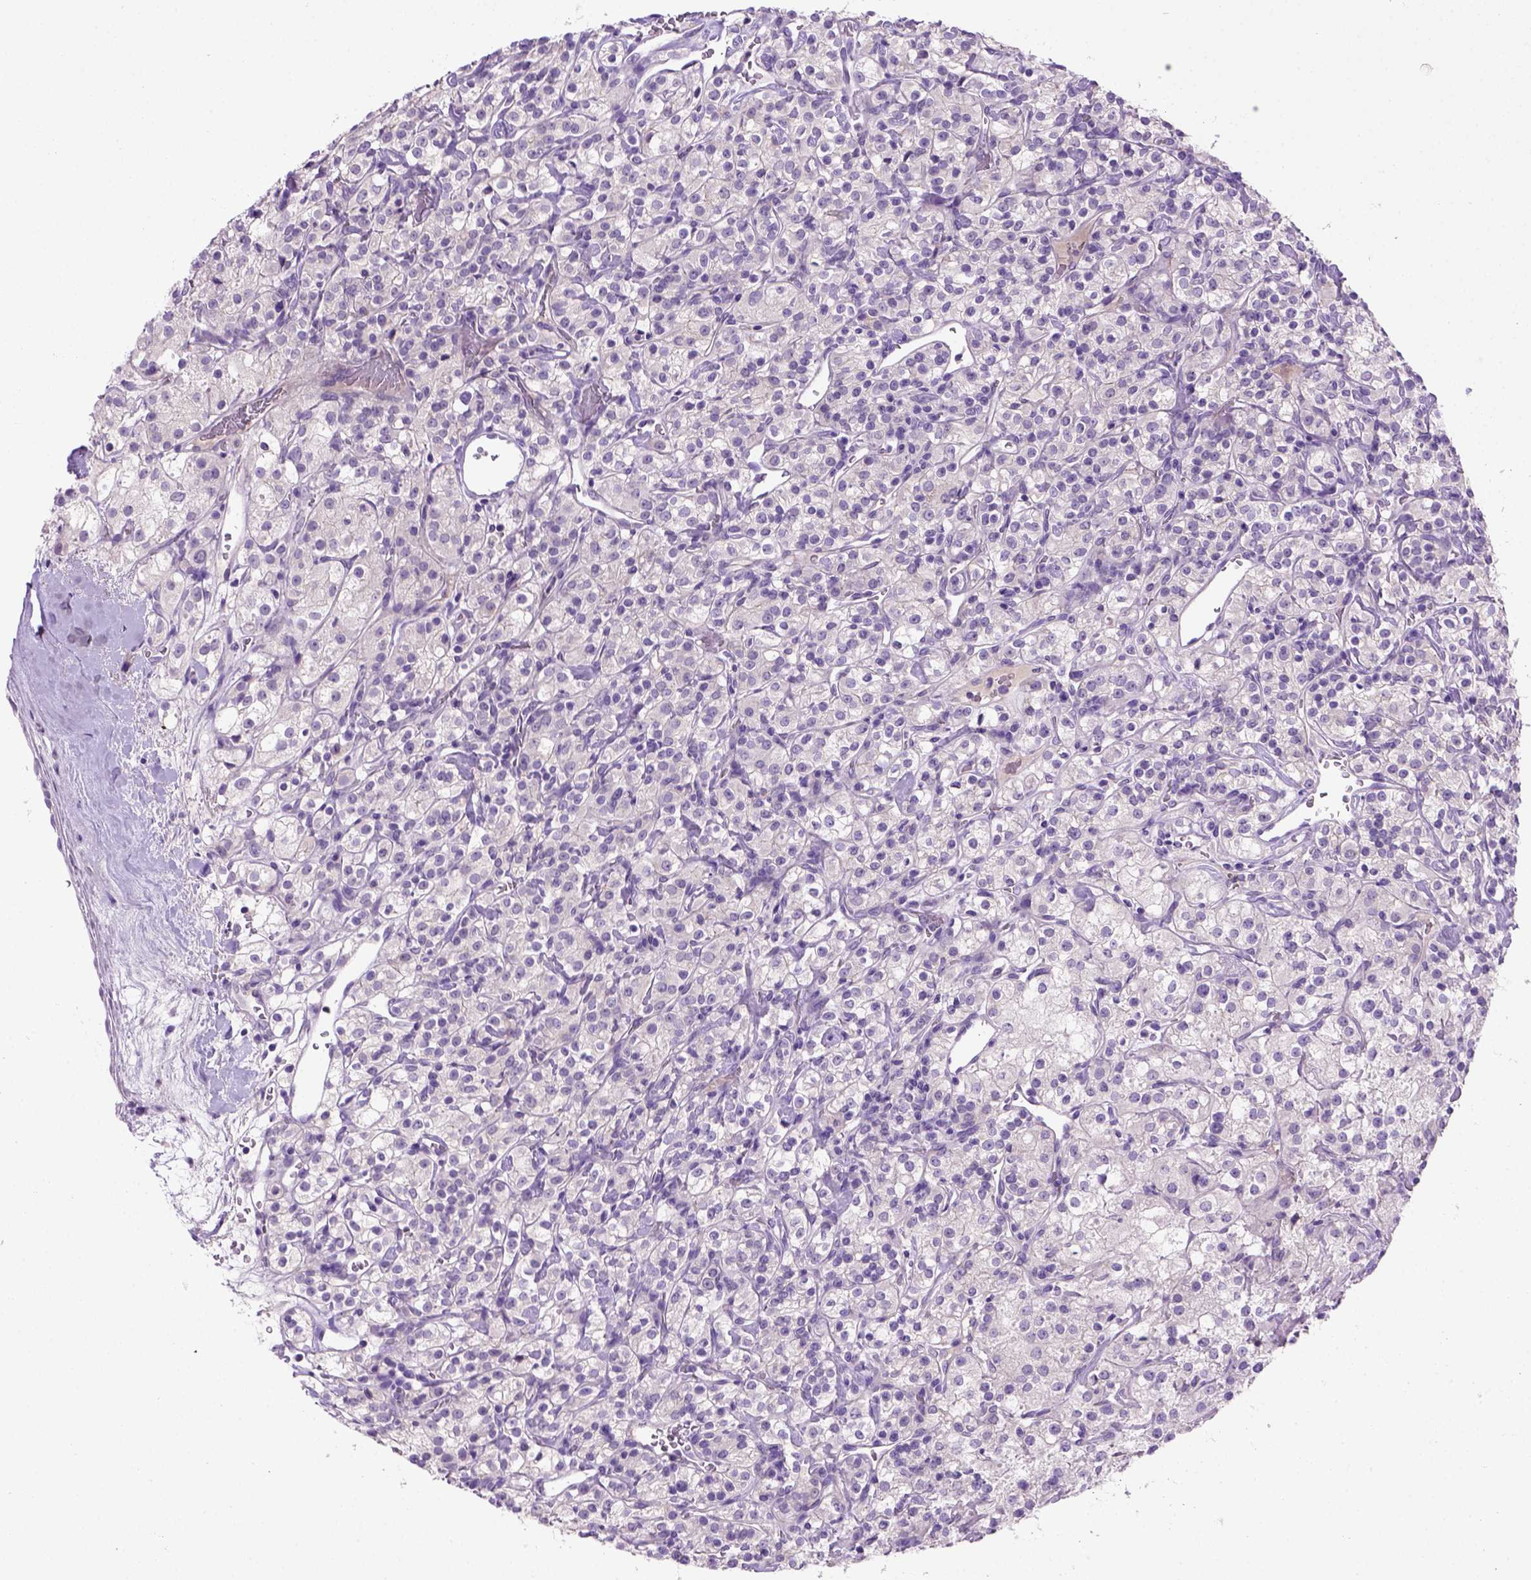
{"staining": {"intensity": "negative", "quantity": "none", "location": "none"}, "tissue": "renal cancer", "cell_type": "Tumor cells", "image_type": "cancer", "snomed": [{"axis": "morphology", "description": "Adenocarcinoma, NOS"}, {"axis": "topography", "description": "Kidney"}], "caption": "Immunohistochemistry (IHC) photomicrograph of neoplastic tissue: human adenocarcinoma (renal) stained with DAB (3,3'-diaminobenzidine) exhibits no significant protein expression in tumor cells. (IHC, brightfield microscopy, high magnification).", "gene": "CDH1", "patient": {"sex": "male", "age": 77}}